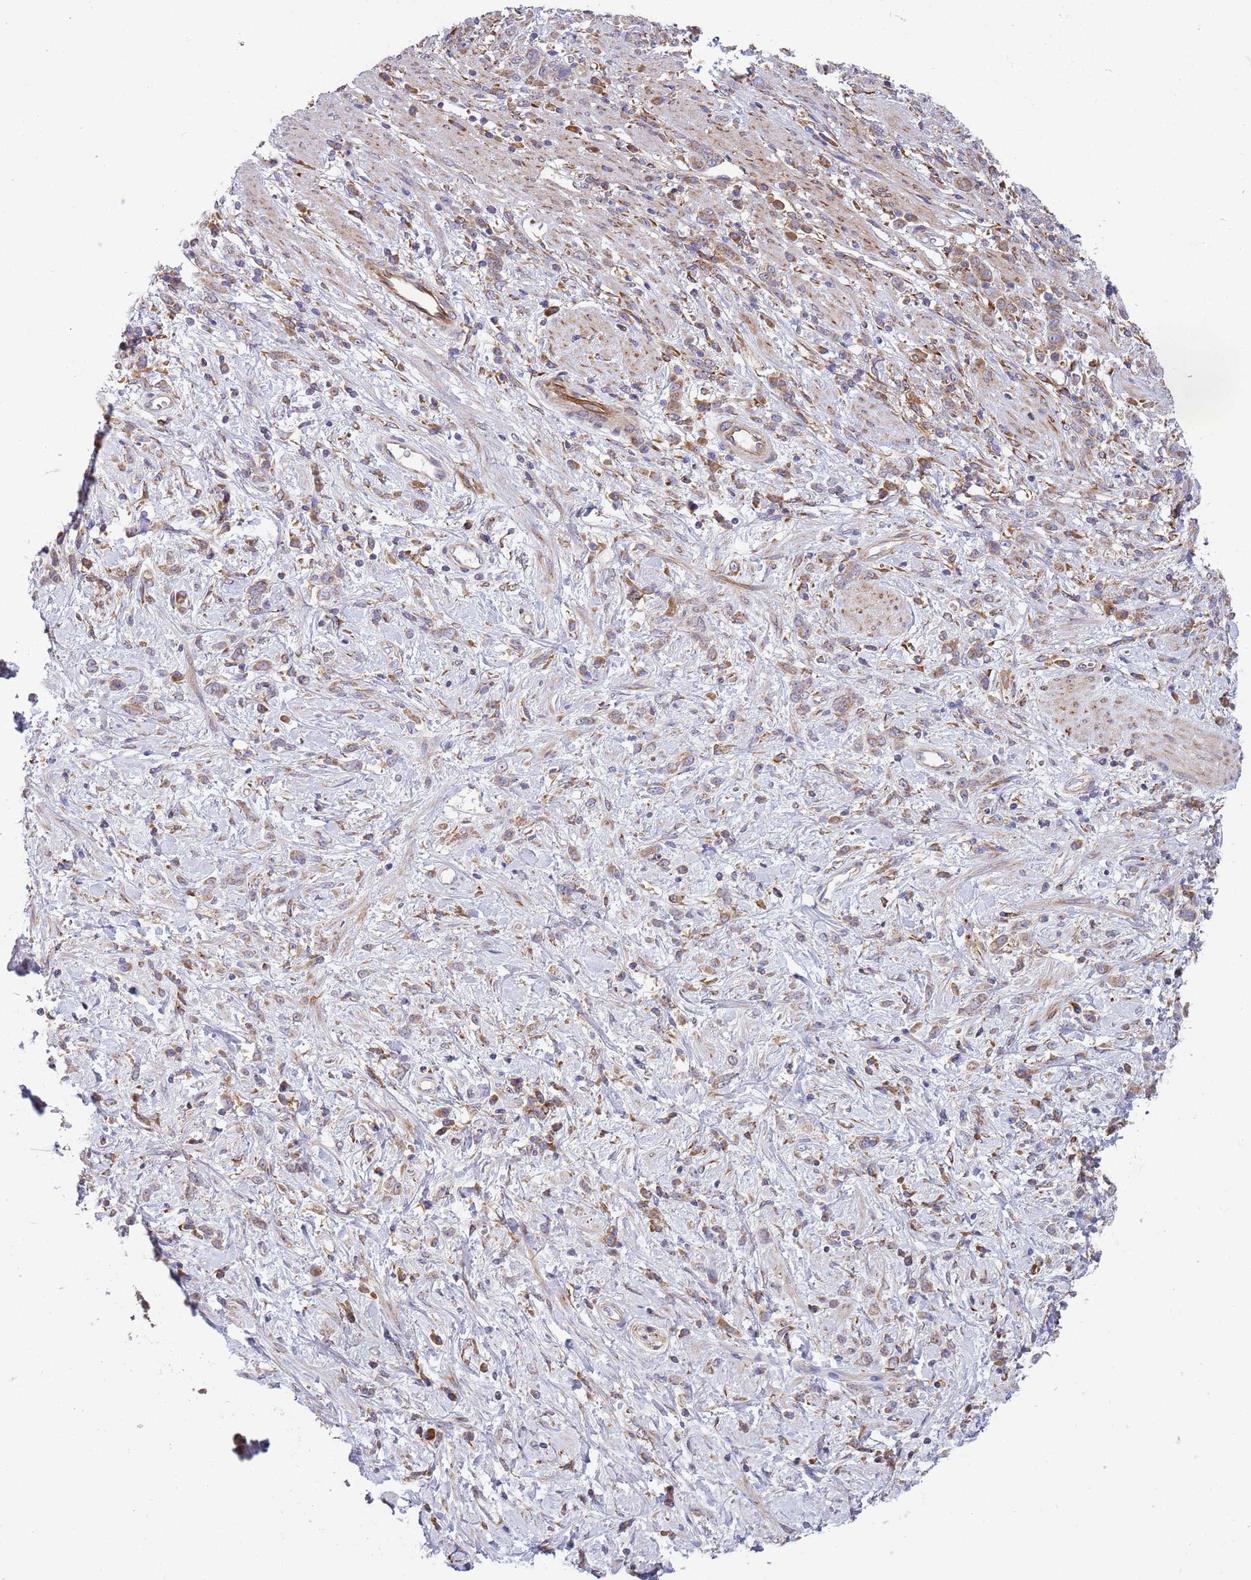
{"staining": {"intensity": "moderate", "quantity": ">75%", "location": "cytoplasmic/membranous"}, "tissue": "stomach cancer", "cell_type": "Tumor cells", "image_type": "cancer", "snomed": [{"axis": "morphology", "description": "Adenocarcinoma, NOS"}, {"axis": "topography", "description": "Stomach"}], "caption": "Immunohistochemistry (IHC) of human stomach cancer exhibits medium levels of moderate cytoplasmic/membranous staining in approximately >75% of tumor cells. Immunohistochemistry (IHC) stains the protein in brown and the nuclei are stained blue.", "gene": "ARMCX6", "patient": {"sex": "female", "age": 60}}